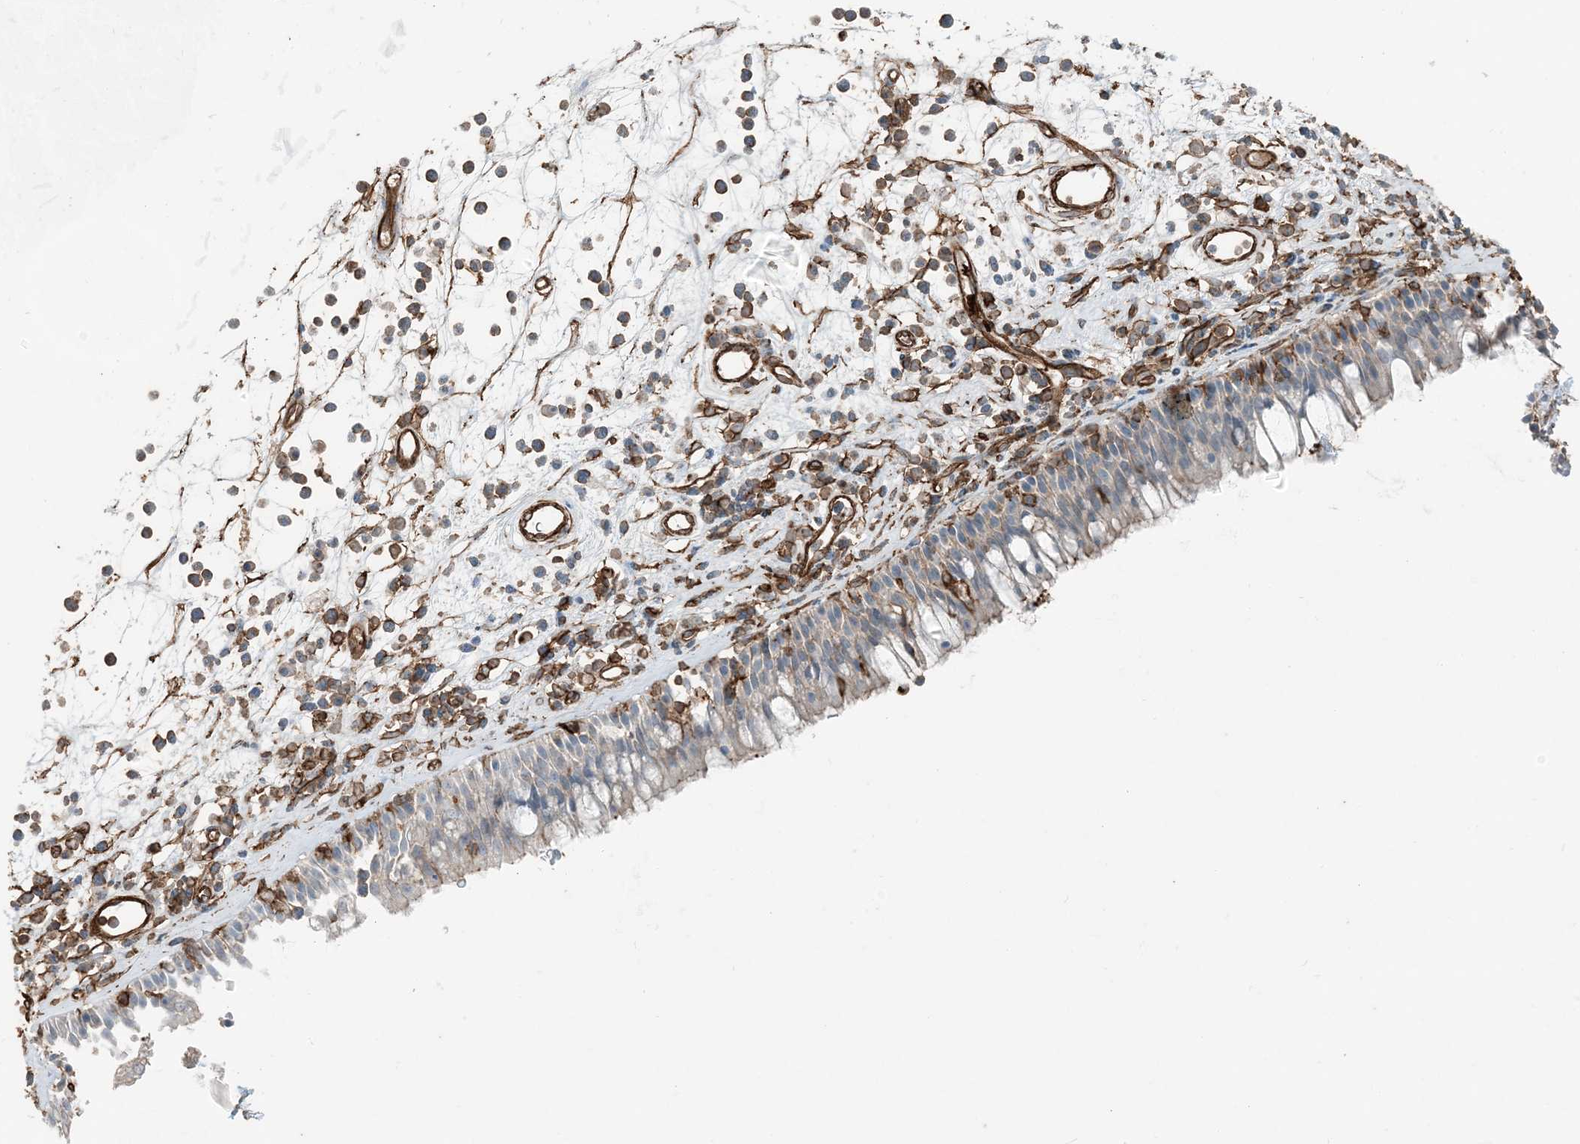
{"staining": {"intensity": "moderate", "quantity": "<25%", "location": "cytoplasmic/membranous"}, "tissue": "nasopharynx", "cell_type": "Respiratory epithelial cells", "image_type": "normal", "snomed": [{"axis": "morphology", "description": "Normal tissue, NOS"}, {"axis": "morphology", "description": "Inflammation, NOS"}, {"axis": "morphology", "description": "Malignant melanoma, Metastatic site"}, {"axis": "topography", "description": "Nasopharynx"}], "caption": "Nasopharynx was stained to show a protein in brown. There is low levels of moderate cytoplasmic/membranous staining in approximately <25% of respiratory epithelial cells.", "gene": "APOBEC3C", "patient": {"sex": "male", "age": 70}}